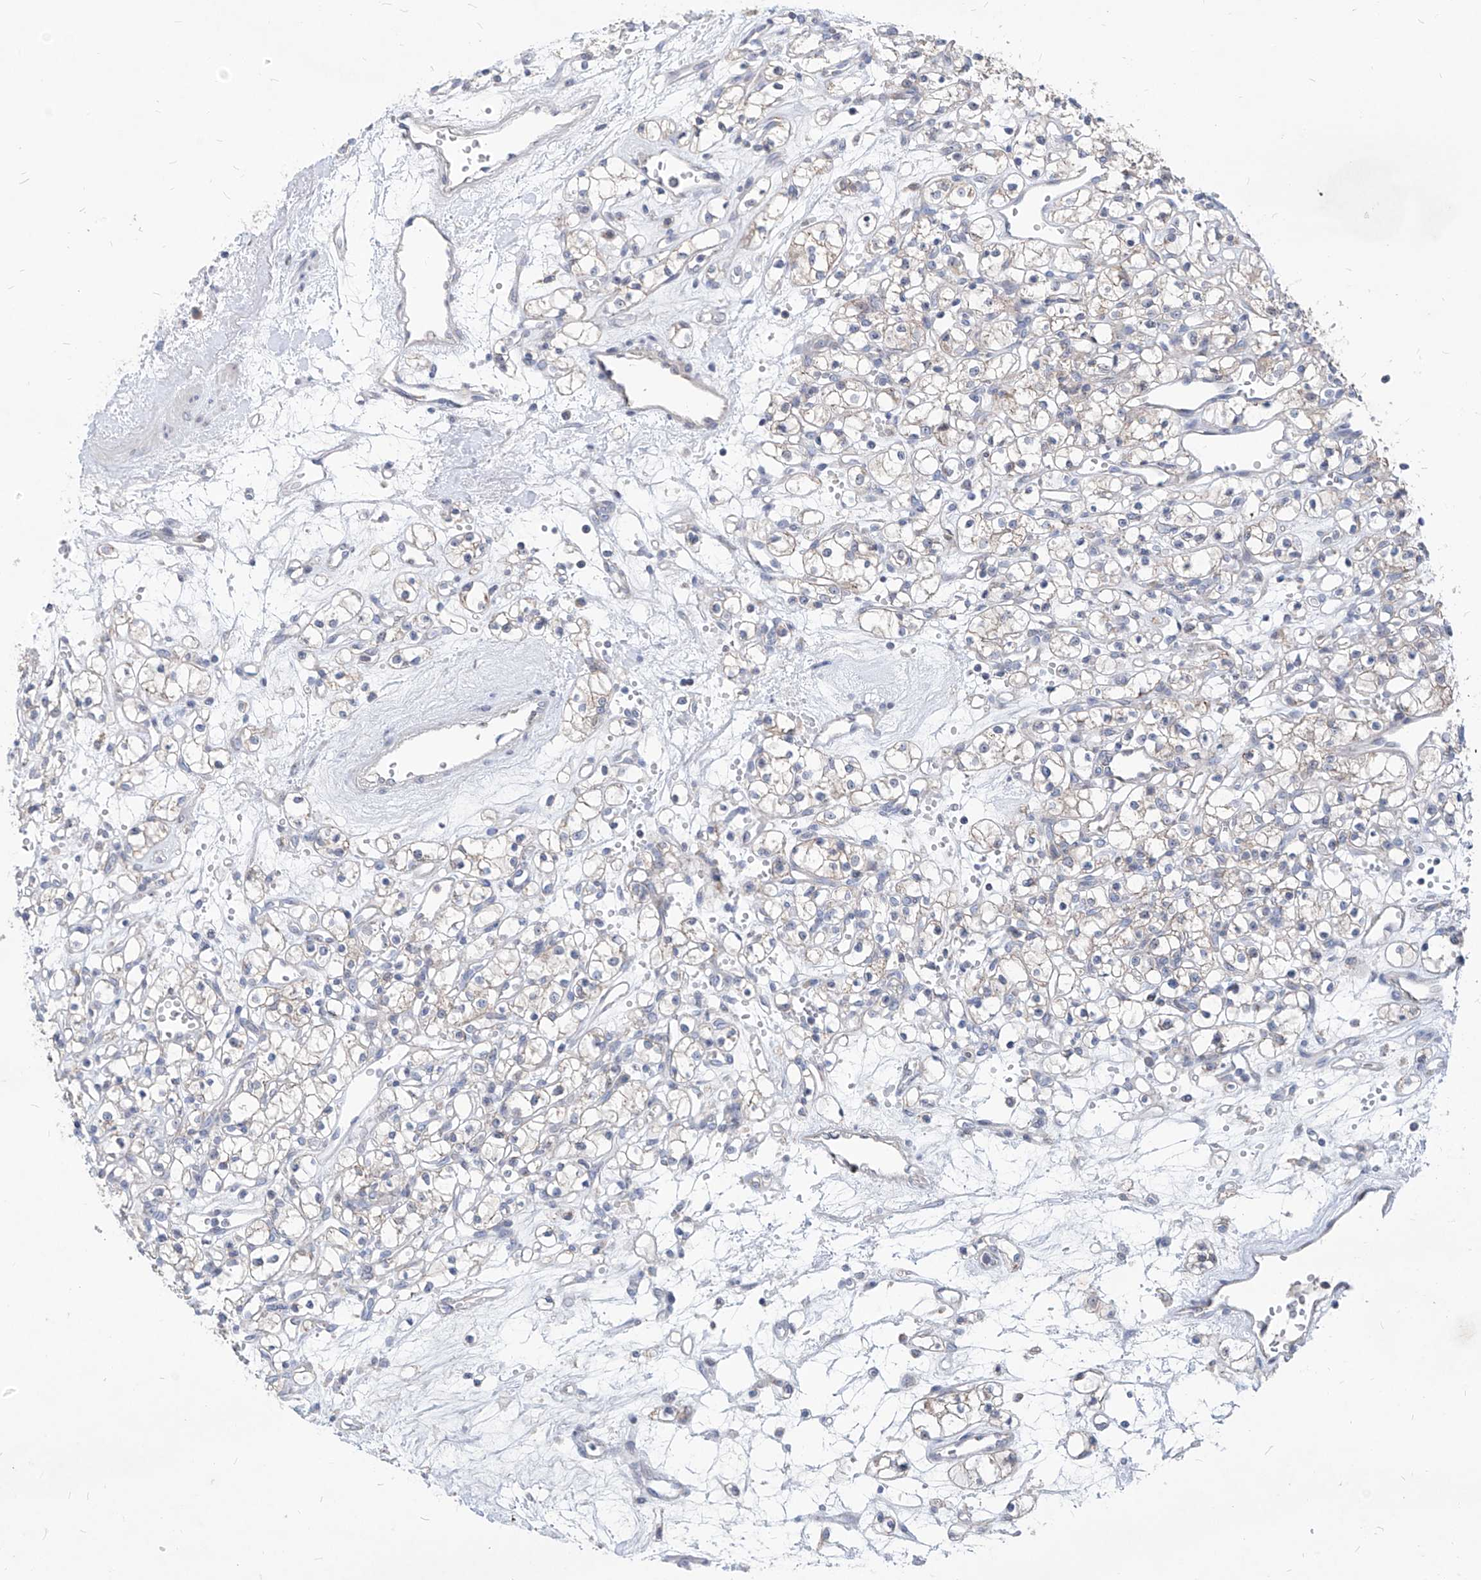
{"staining": {"intensity": "negative", "quantity": "none", "location": "none"}, "tissue": "renal cancer", "cell_type": "Tumor cells", "image_type": "cancer", "snomed": [{"axis": "morphology", "description": "Adenocarcinoma, NOS"}, {"axis": "topography", "description": "Kidney"}], "caption": "Image shows no significant protein staining in tumor cells of adenocarcinoma (renal).", "gene": "AGPS", "patient": {"sex": "female", "age": 59}}